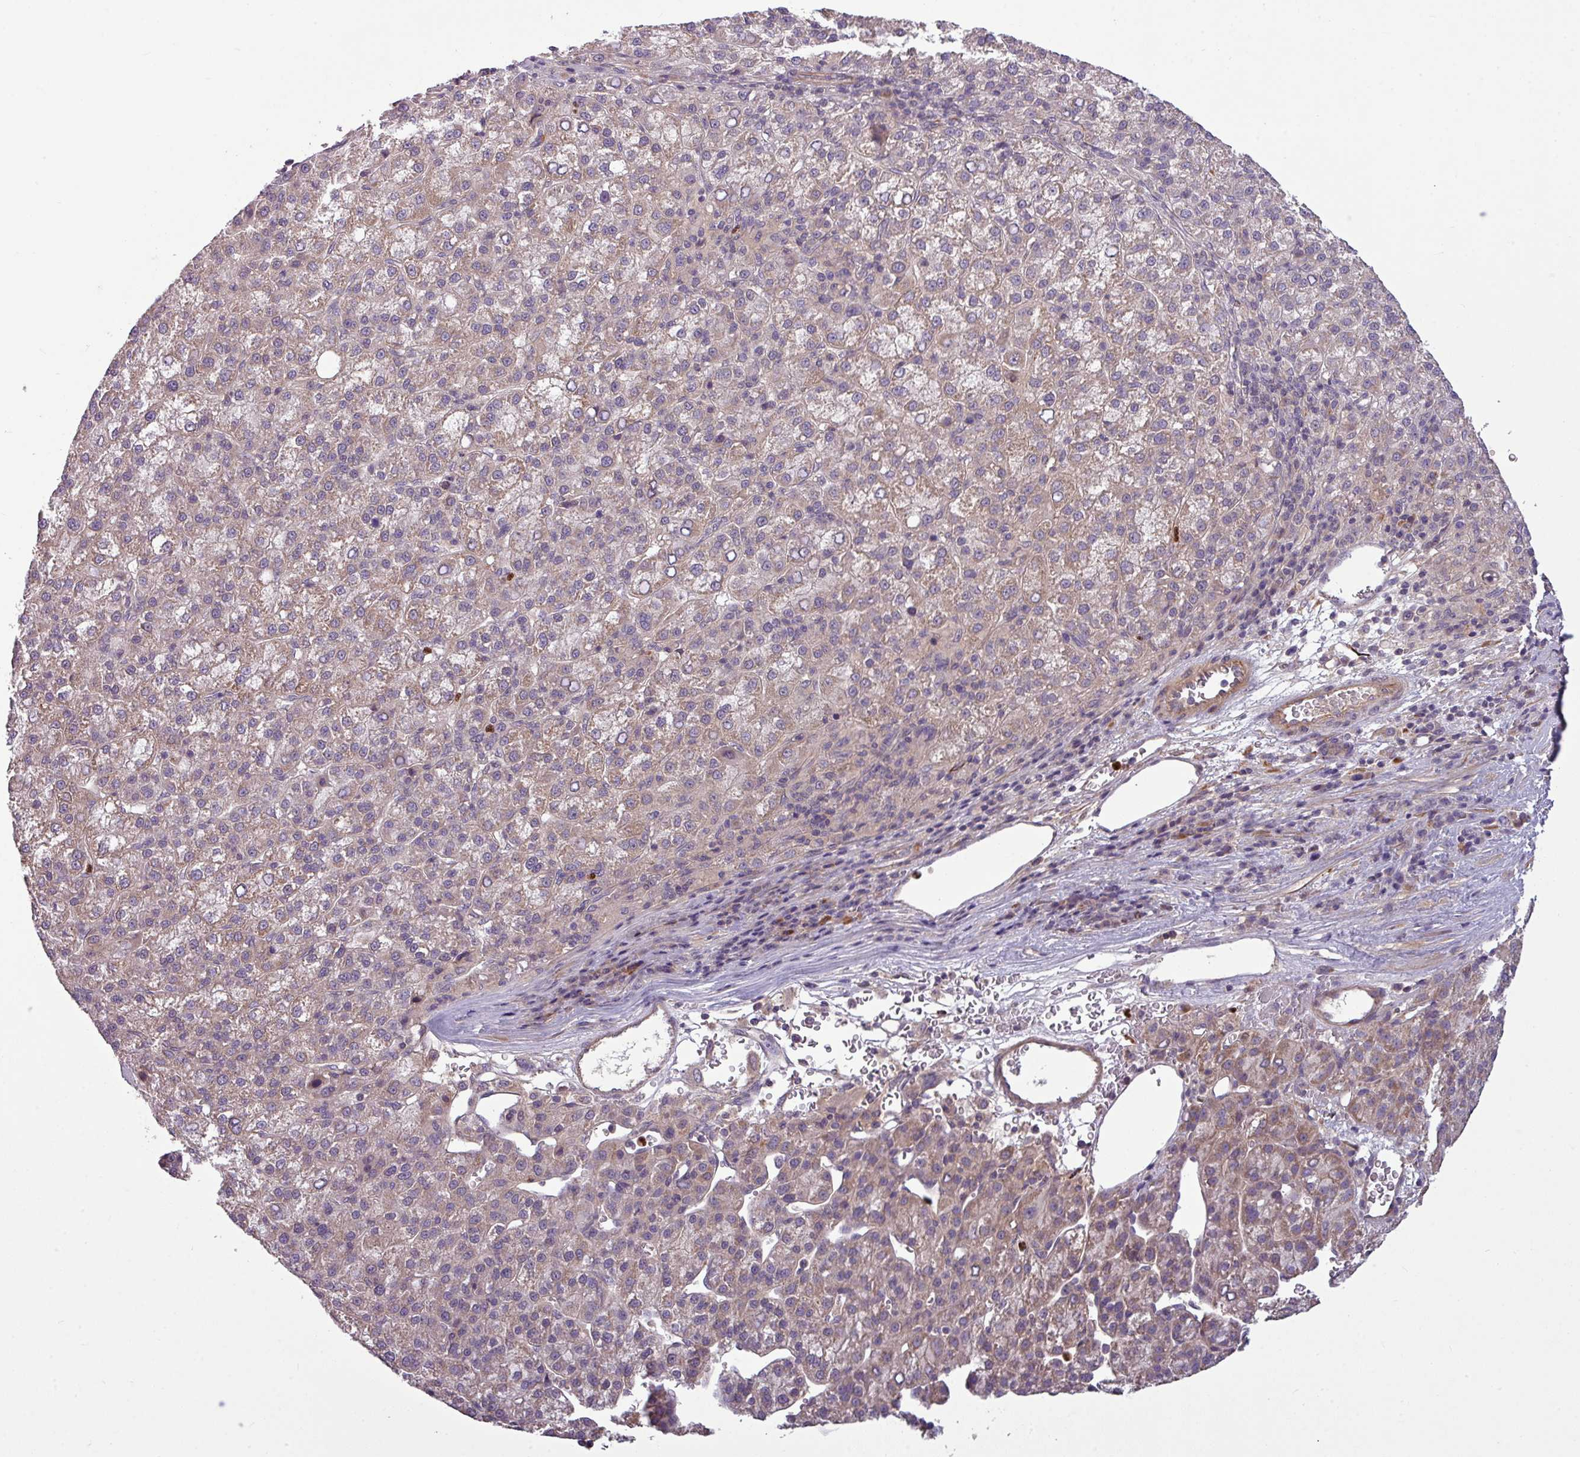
{"staining": {"intensity": "weak", "quantity": "25%-75%", "location": "cytoplasmic/membranous"}, "tissue": "liver cancer", "cell_type": "Tumor cells", "image_type": "cancer", "snomed": [{"axis": "morphology", "description": "Carcinoma, Hepatocellular, NOS"}, {"axis": "topography", "description": "Liver"}], "caption": "Liver cancer was stained to show a protein in brown. There is low levels of weak cytoplasmic/membranous staining in about 25%-75% of tumor cells.", "gene": "PAPLN", "patient": {"sex": "female", "age": 58}}